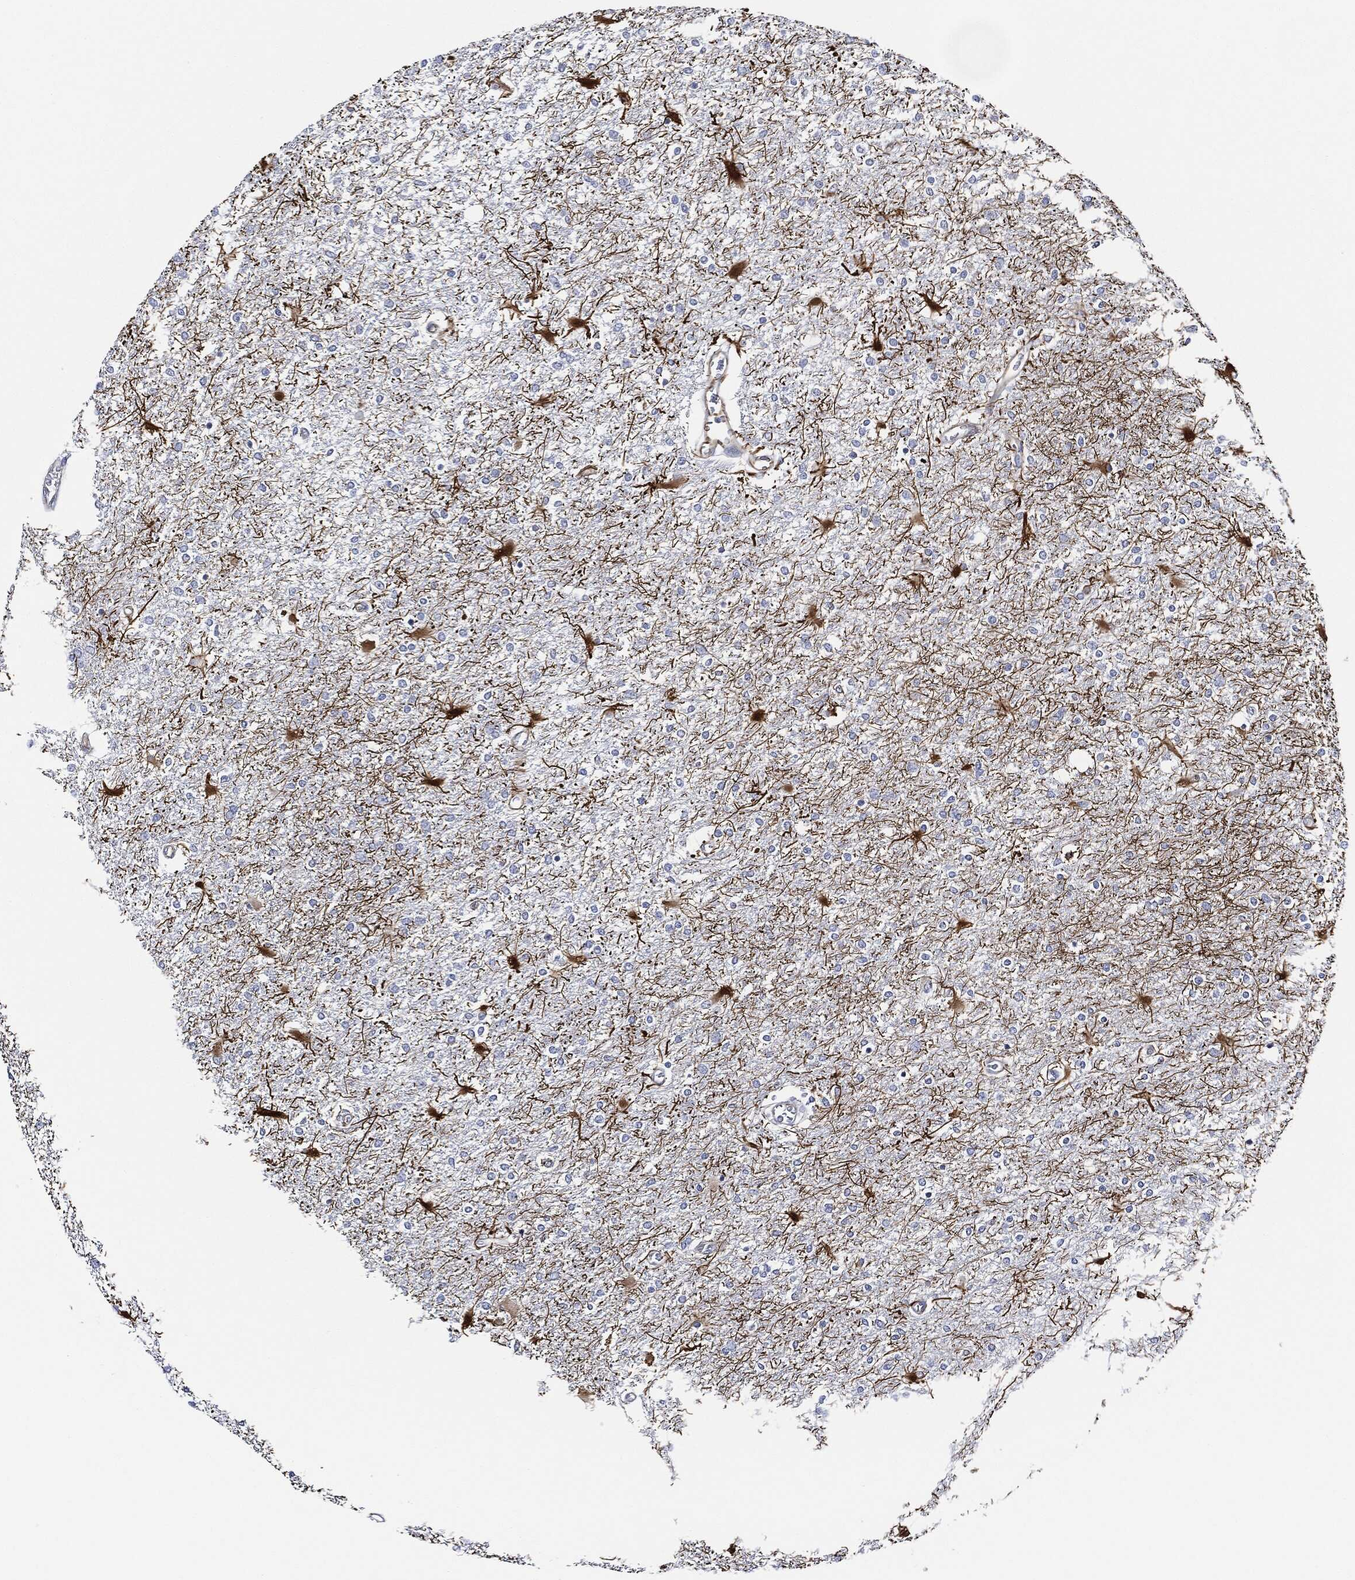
{"staining": {"intensity": "negative", "quantity": "none", "location": "none"}, "tissue": "glioma", "cell_type": "Tumor cells", "image_type": "cancer", "snomed": [{"axis": "morphology", "description": "Glioma, malignant, High grade"}, {"axis": "topography", "description": "Cerebral cortex"}], "caption": "A histopathology image of human malignant glioma (high-grade) is negative for staining in tumor cells. The staining is performed using DAB (3,3'-diaminobenzidine) brown chromogen with nuclei counter-stained in using hematoxylin.", "gene": "THSD1", "patient": {"sex": "male", "age": 79}}